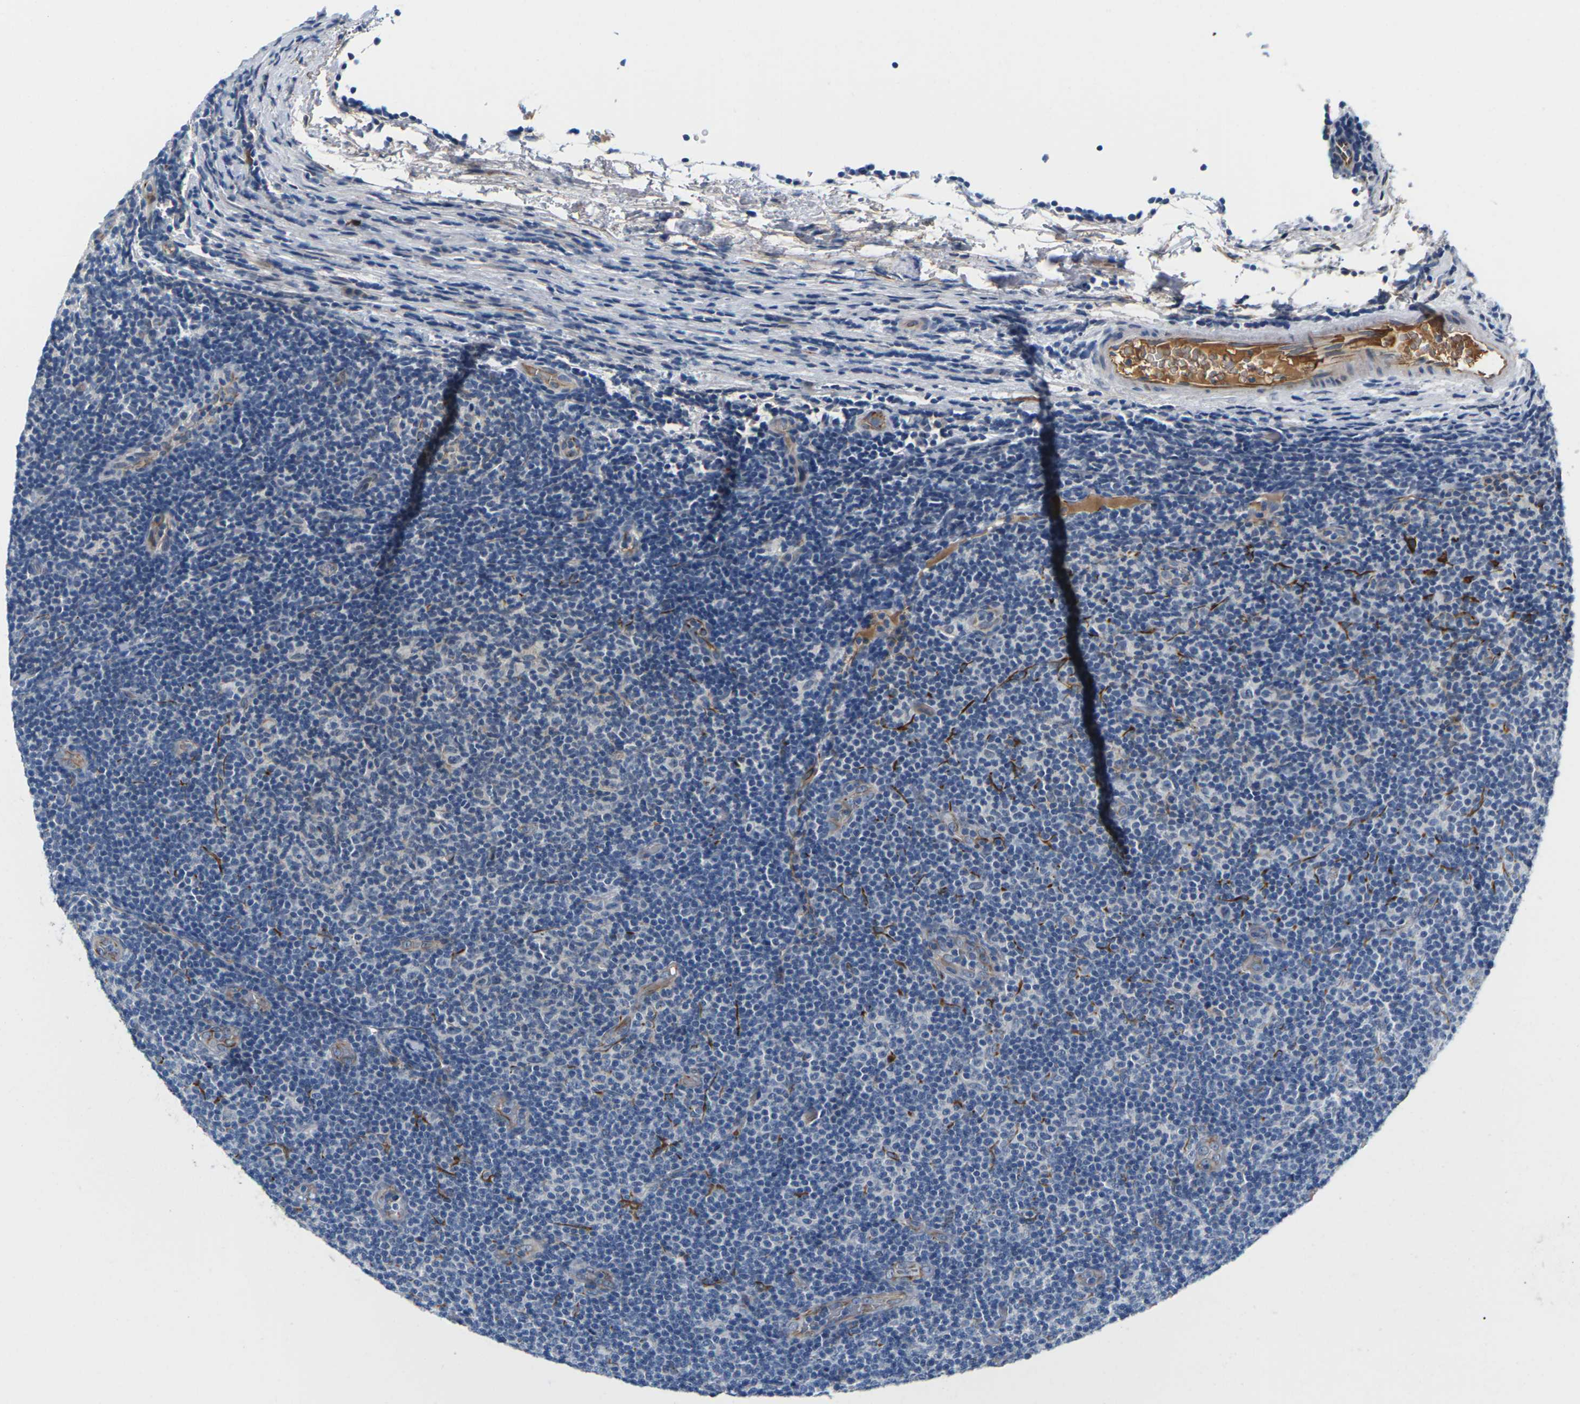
{"staining": {"intensity": "negative", "quantity": "none", "location": "none"}, "tissue": "lymphoma", "cell_type": "Tumor cells", "image_type": "cancer", "snomed": [{"axis": "morphology", "description": "Malignant lymphoma, non-Hodgkin's type, Low grade"}, {"axis": "topography", "description": "Lymph node"}], "caption": "Low-grade malignant lymphoma, non-Hodgkin's type was stained to show a protein in brown. There is no significant staining in tumor cells. The staining is performed using DAB brown chromogen with nuclei counter-stained in using hematoxylin.", "gene": "PKP2", "patient": {"sex": "male", "age": 83}}